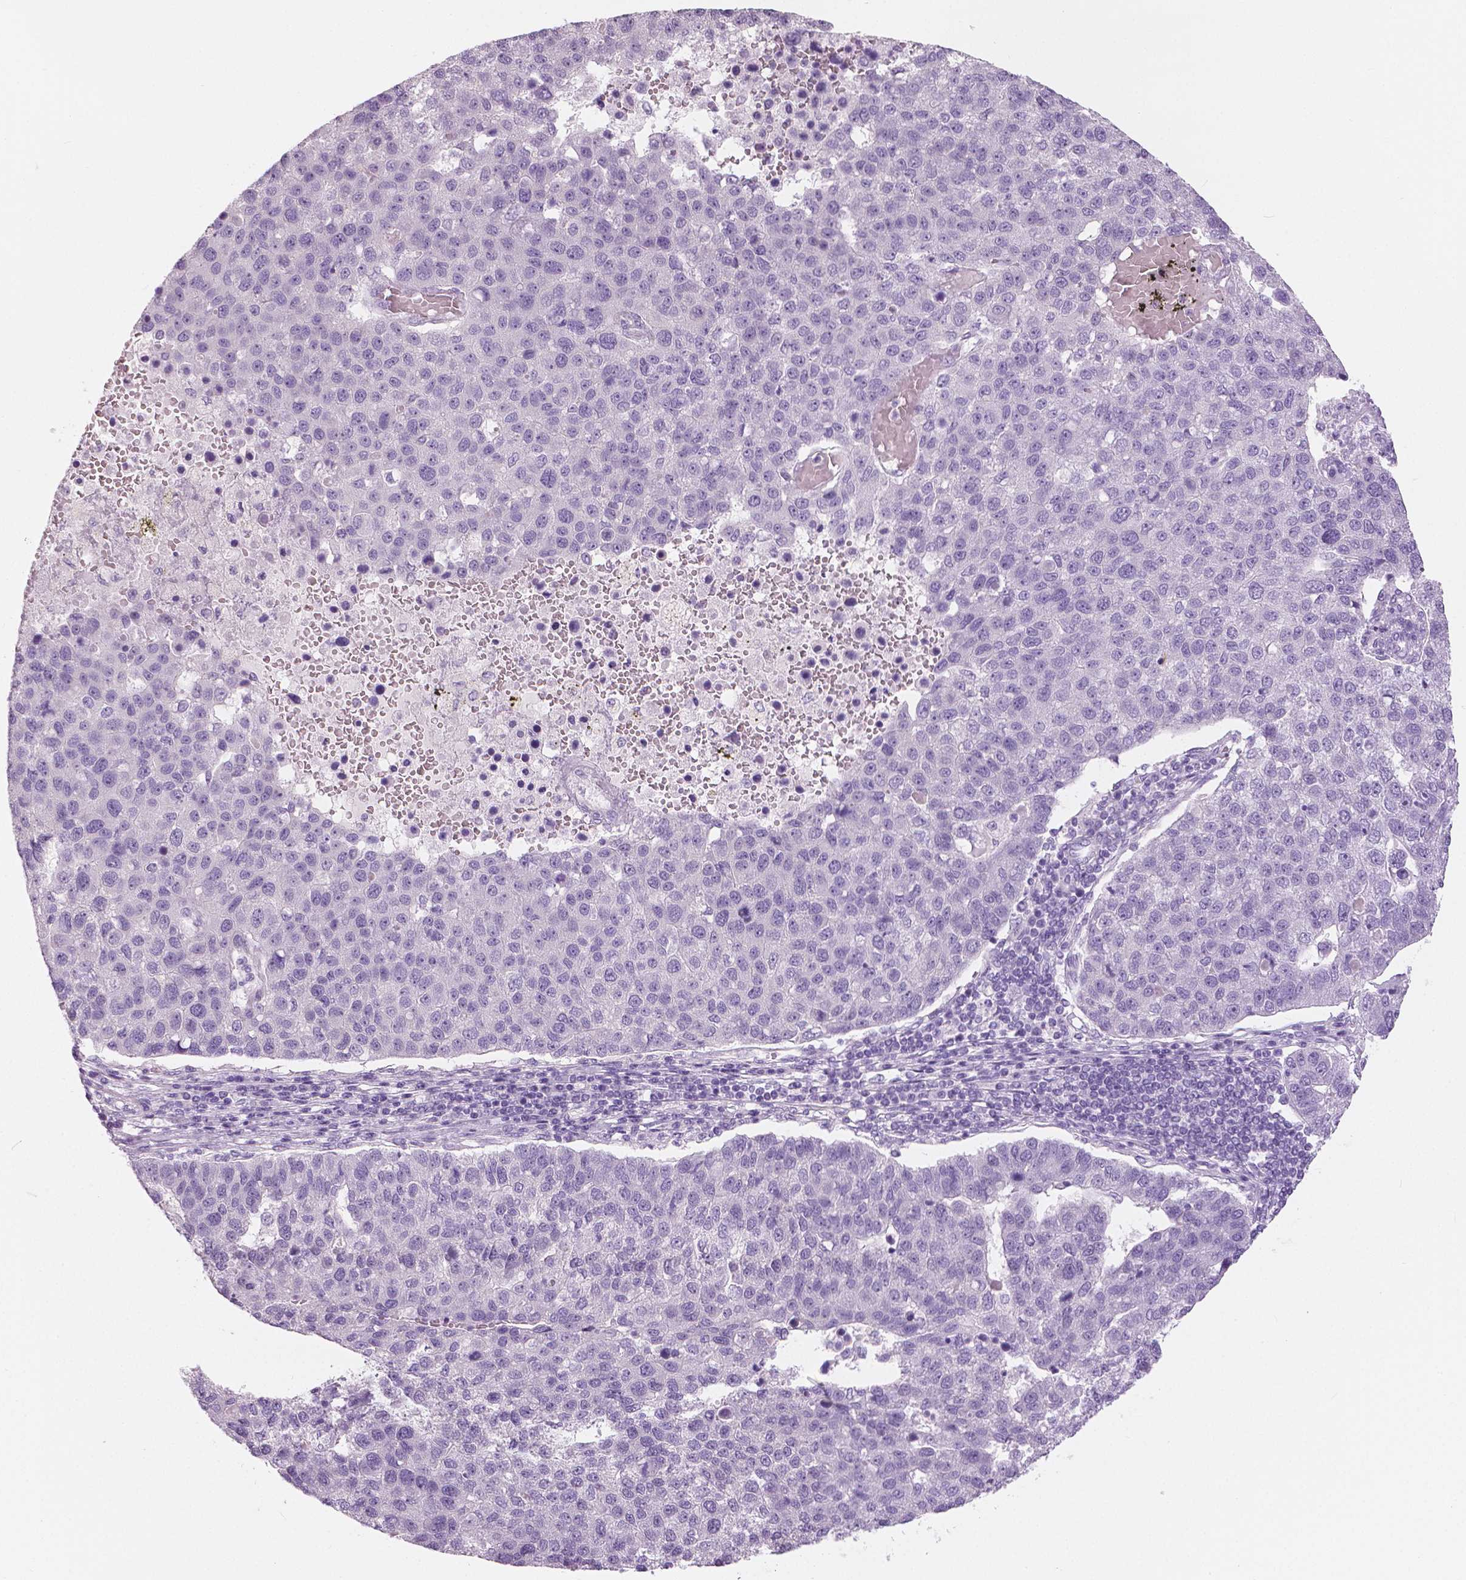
{"staining": {"intensity": "negative", "quantity": "none", "location": "none"}, "tissue": "pancreatic cancer", "cell_type": "Tumor cells", "image_type": "cancer", "snomed": [{"axis": "morphology", "description": "Adenocarcinoma, NOS"}, {"axis": "topography", "description": "Pancreas"}], "caption": "An immunohistochemistry (IHC) photomicrograph of pancreatic adenocarcinoma is shown. There is no staining in tumor cells of pancreatic adenocarcinoma.", "gene": "SLC24A1", "patient": {"sex": "female", "age": 61}}